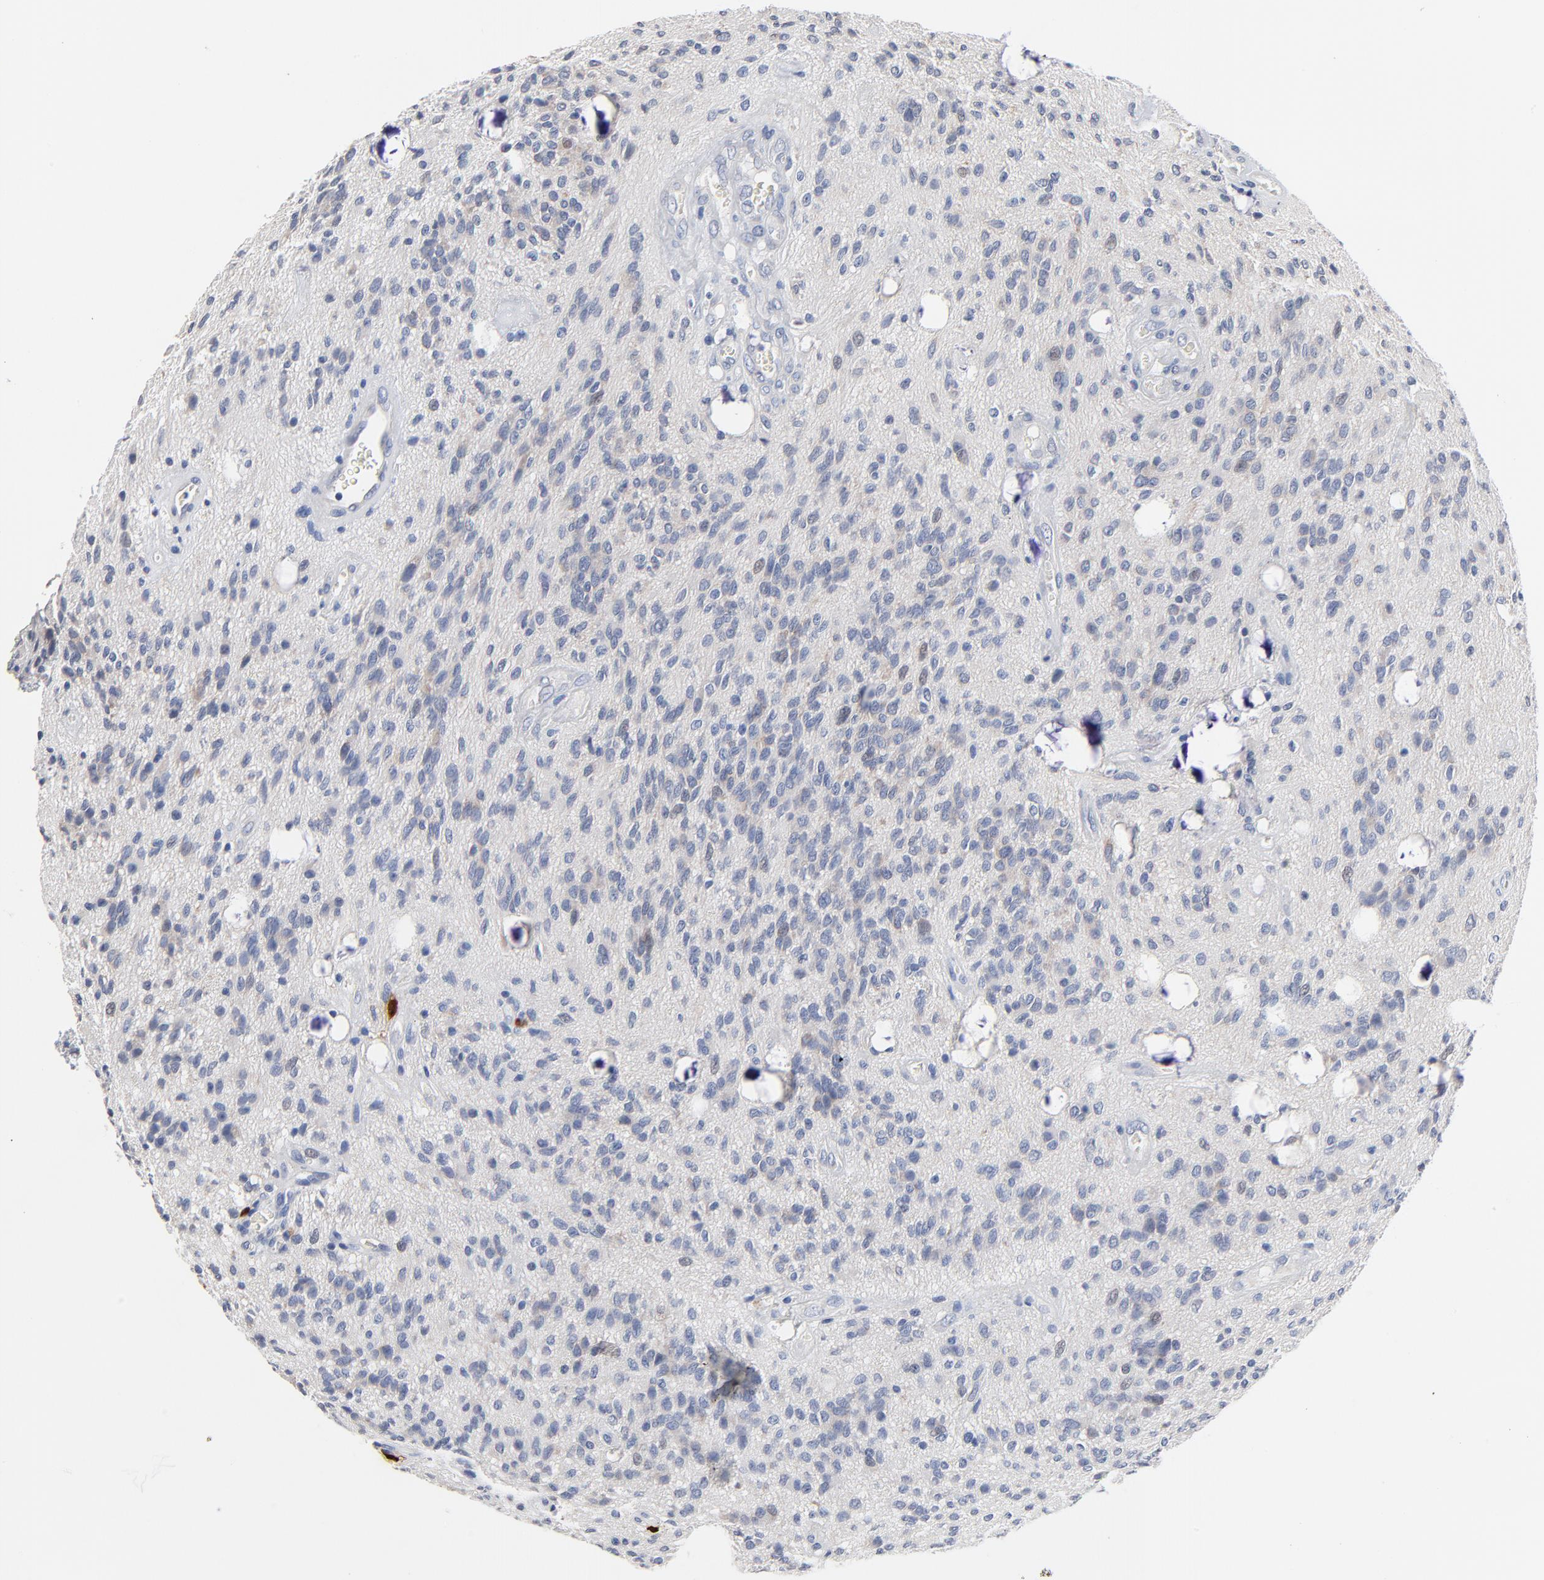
{"staining": {"intensity": "weak", "quantity": "25%-75%", "location": "cytoplasmic/membranous"}, "tissue": "glioma", "cell_type": "Tumor cells", "image_type": "cancer", "snomed": [{"axis": "morphology", "description": "Glioma, malignant, Low grade"}, {"axis": "topography", "description": "Brain"}], "caption": "Malignant low-grade glioma was stained to show a protein in brown. There is low levels of weak cytoplasmic/membranous expression in about 25%-75% of tumor cells.", "gene": "FBXL5", "patient": {"sex": "female", "age": 15}}